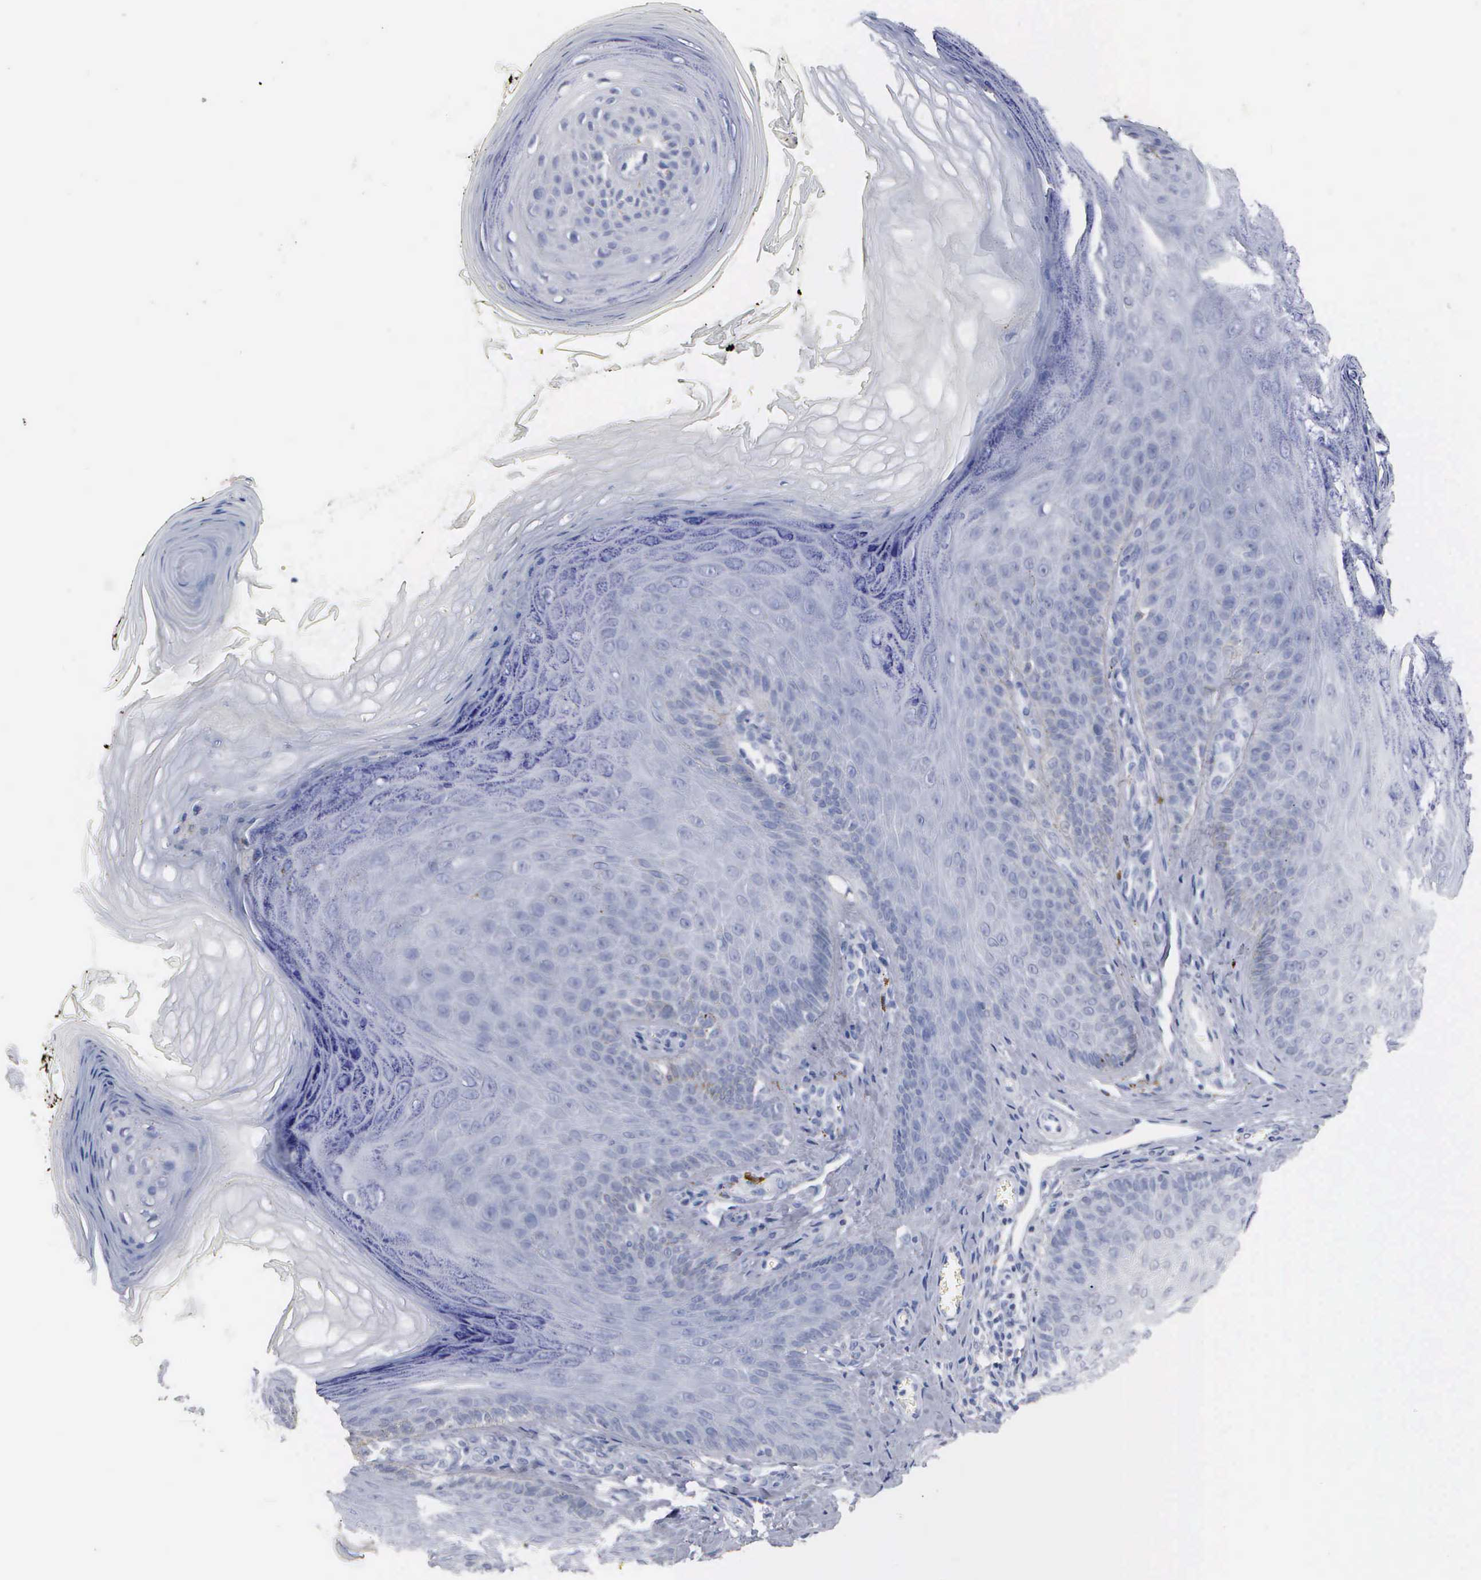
{"staining": {"intensity": "negative", "quantity": "none", "location": "none"}, "tissue": "skin", "cell_type": "Fibroblasts", "image_type": "normal", "snomed": [{"axis": "morphology", "description": "Normal tissue, NOS"}, {"axis": "topography", "description": "Skin"}], "caption": "The IHC histopathology image has no significant staining in fibroblasts of skin.", "gene": "ASPHD2", "patient": {"sex": "female", "age": 15}}